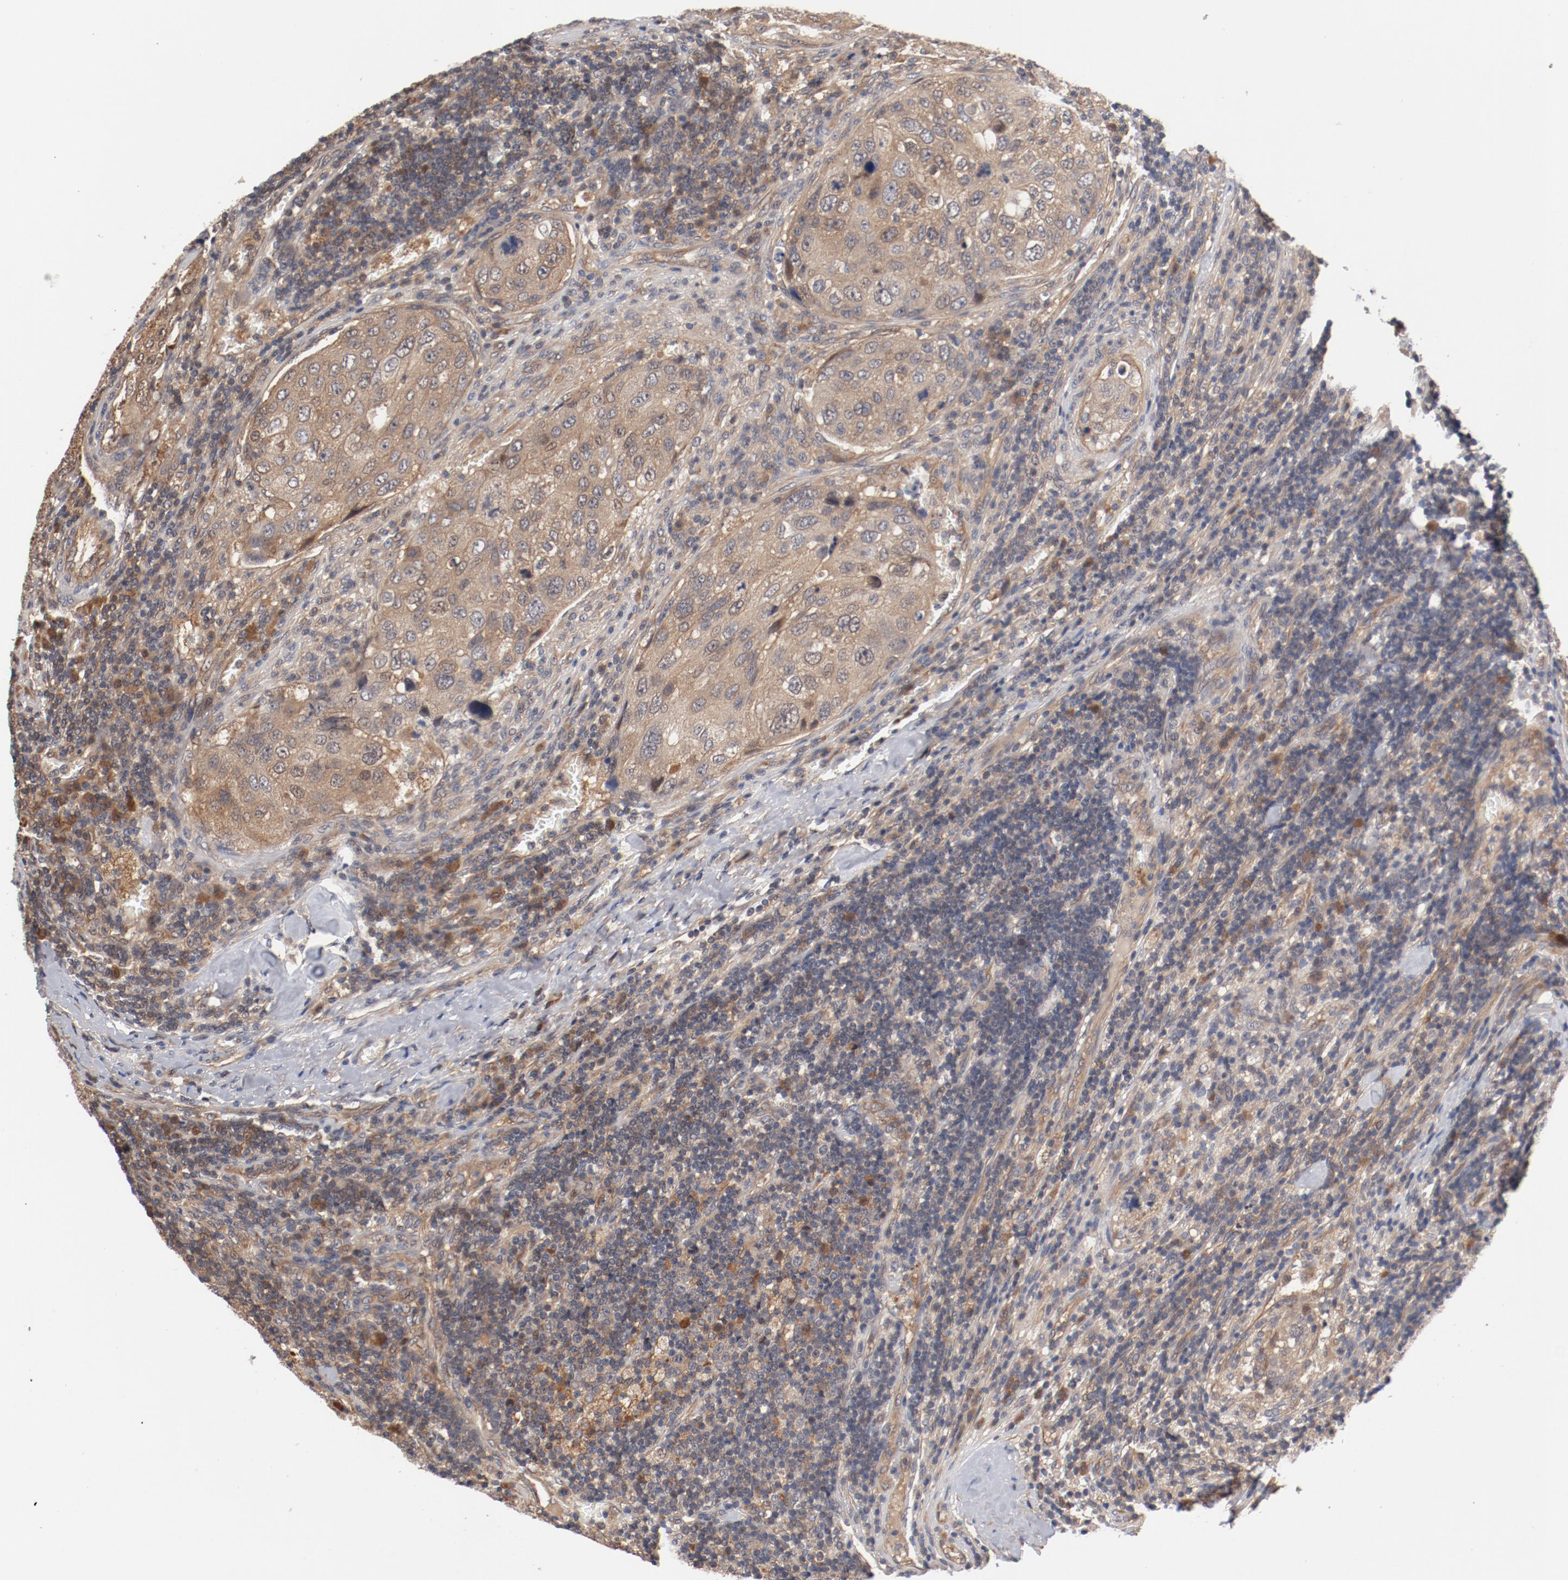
{"staining": {"intensity": "weak", "quantity": ">75%", "location": "cytoplasmic/membranous"}, "tissue": "urothelial cancer", "cell_type": "Tumor cells", "image_type": "cancer", "snomed": [{"axis": "morphology", "description": "Urothelial carcinoma, High grade"}, {"axis": "topography", "description": "Lymph node"}, {"axis": "topography", "description": "Urinary bladder"}], "caption": "A brown stain shows weak cytoplasmic/membranous positivity of a protein in urothelial cancer tumor cells. (DAB IHC, brown staining for protein, blue staining for nuclei).", "gene": "PITPNM2", "patient": {"sex": "male", "age": 51}}